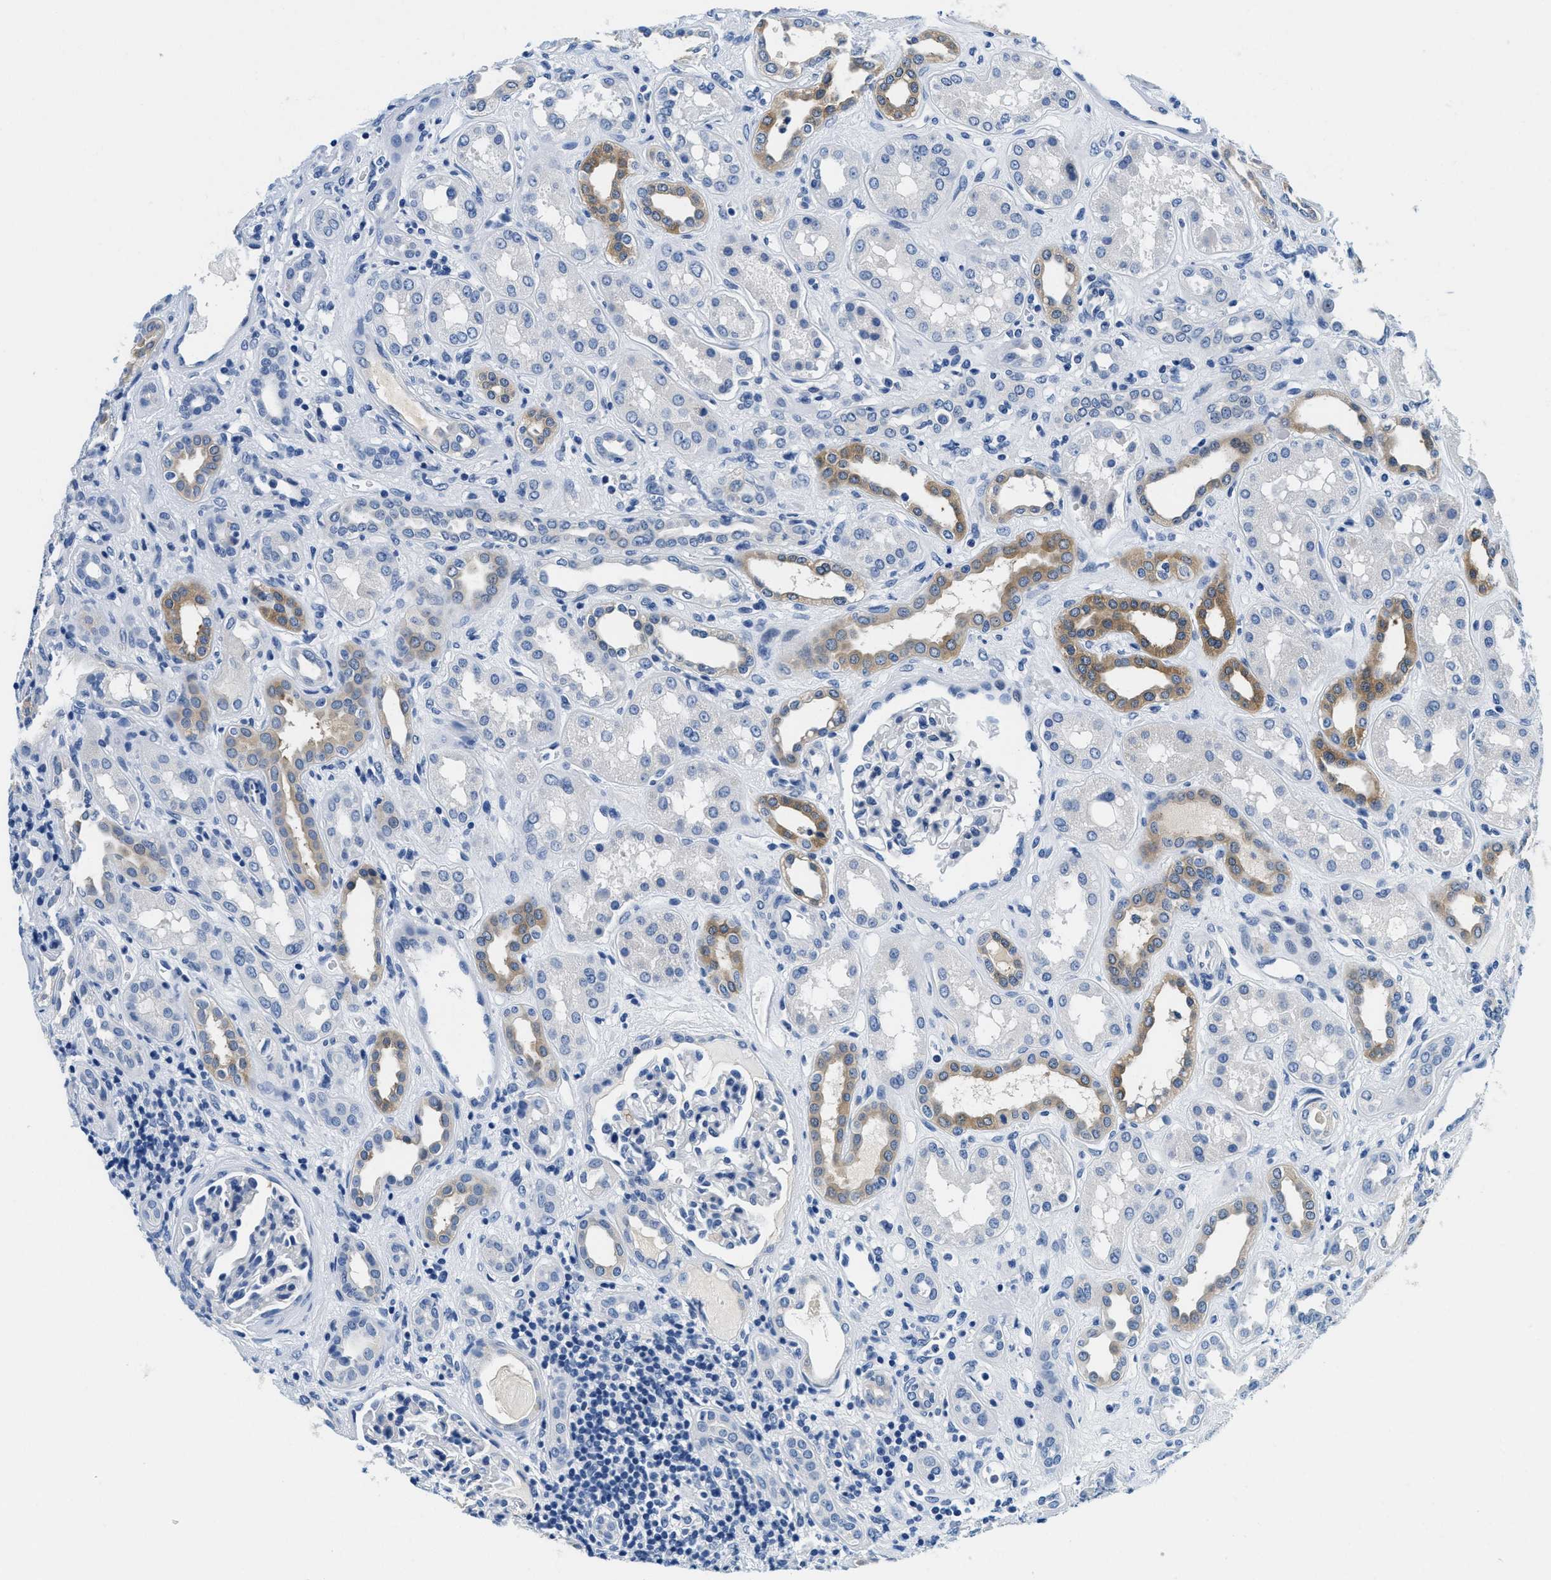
{"staining": {"intensity": "negative", "quantity": "none", "location": "none"}, "tissue": "kidney", "cell_type": "Cells in glomeruli", "image_type": "normal", "snomed": [{"axis": "morphology", "description": "Normal tissue, NOS"}, {"axis": "topography", "description": "Kidney"}], "caption": "High magnification brightfield microscopy of benign kidney stained with DAB (brown) and counterstained with hematoxylin (blue): cells in glomeruli show no significant expression.", "gene": "GSTM3", "patient": {"sex": "male", "age": 59}}